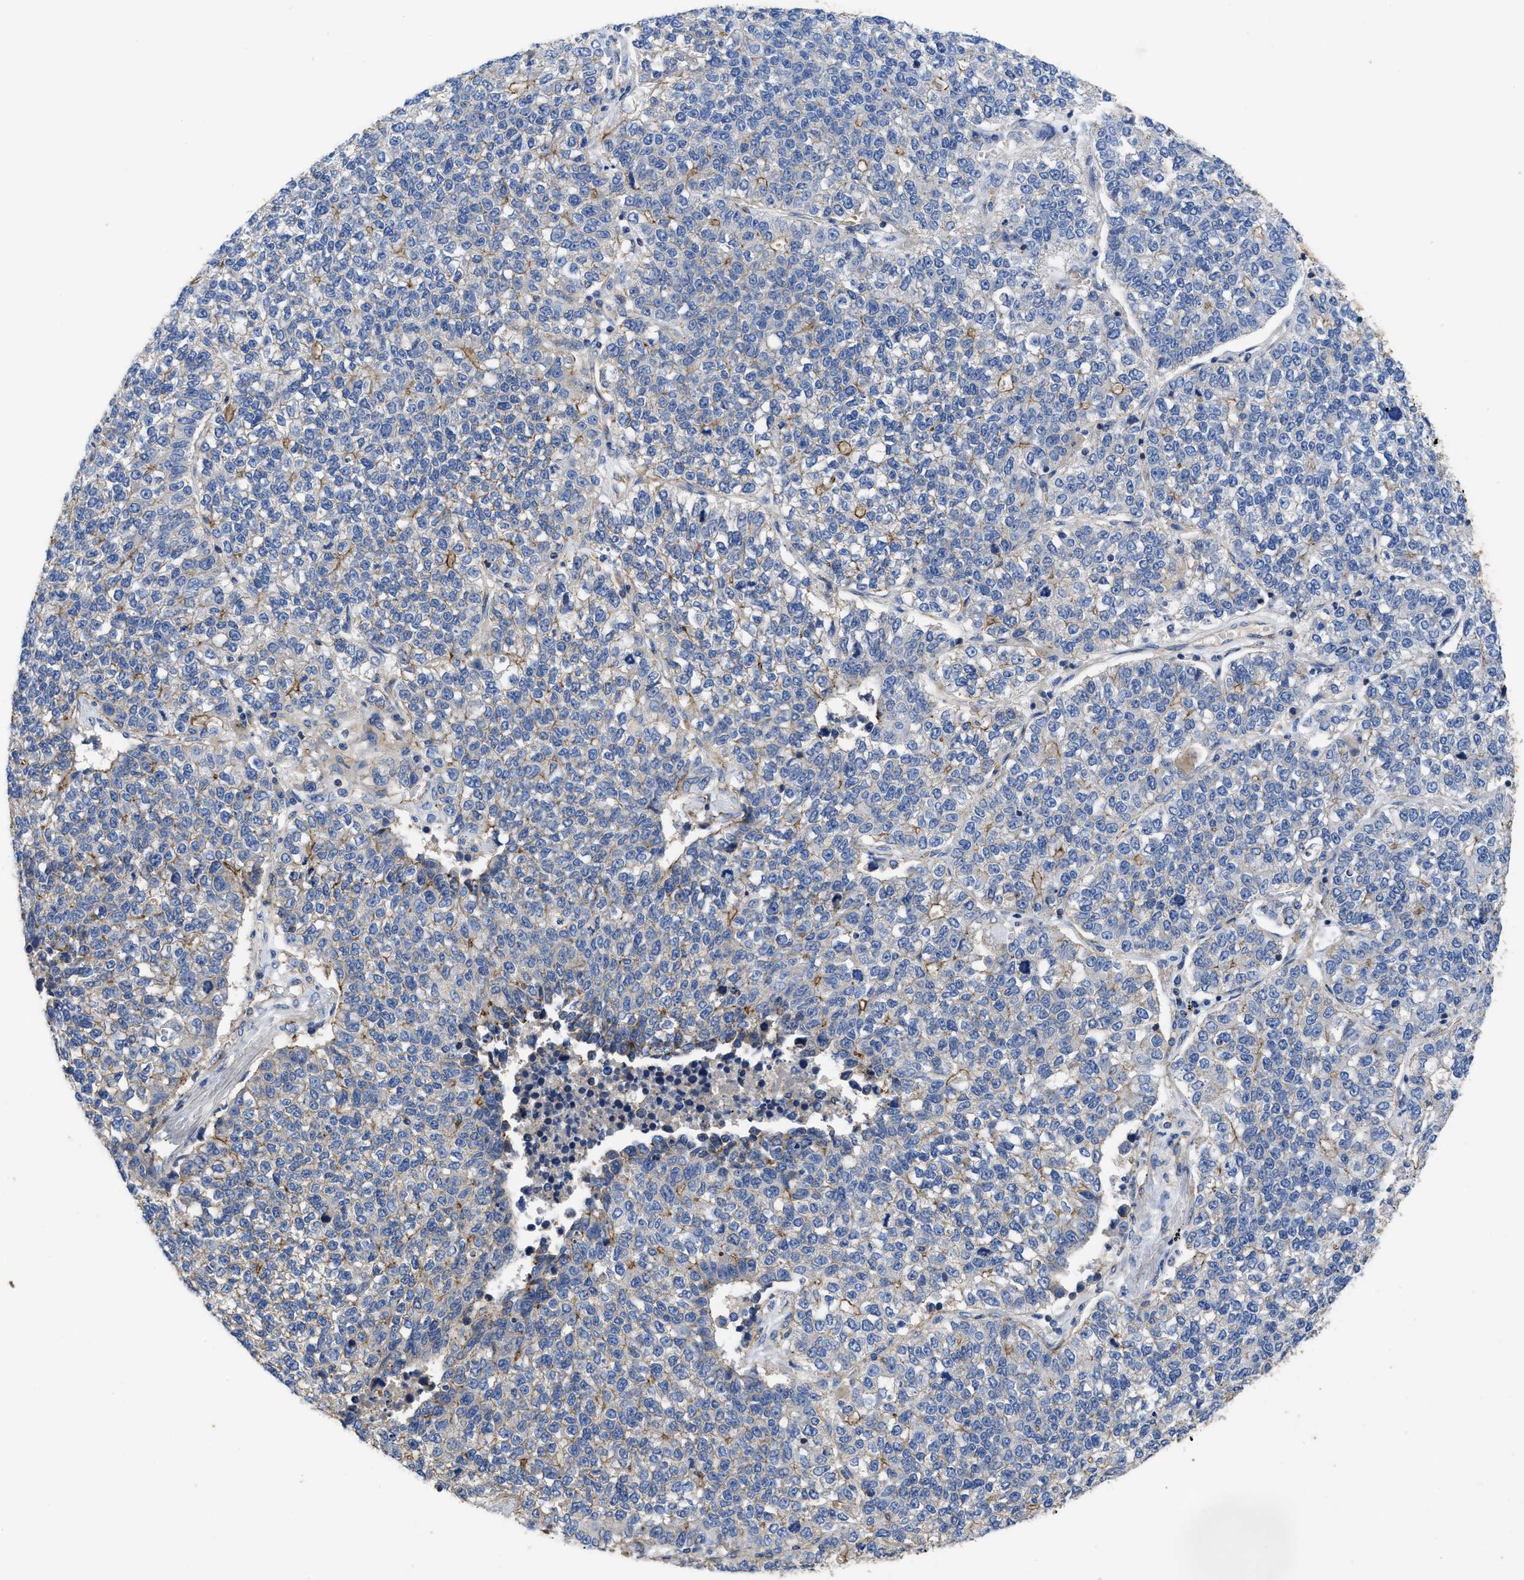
{"staining": {"intensity": "negative", "quantity": "none", "location": "none"}, "tissue": "lung cancer", "cell_type": "Tumor cells", "image_type": "cancer", "snomed": [{"axis": "morphology", "description": "Adenocarcinoma, NOS"}, {"axis": "topography", "description": "Lung"}], "caption": "Immunohistochemistry of lung adenocarcinoma shows no expression in tumor cells.", "gene": "USP4", "patient": {"sex": "male", "age": 49}}